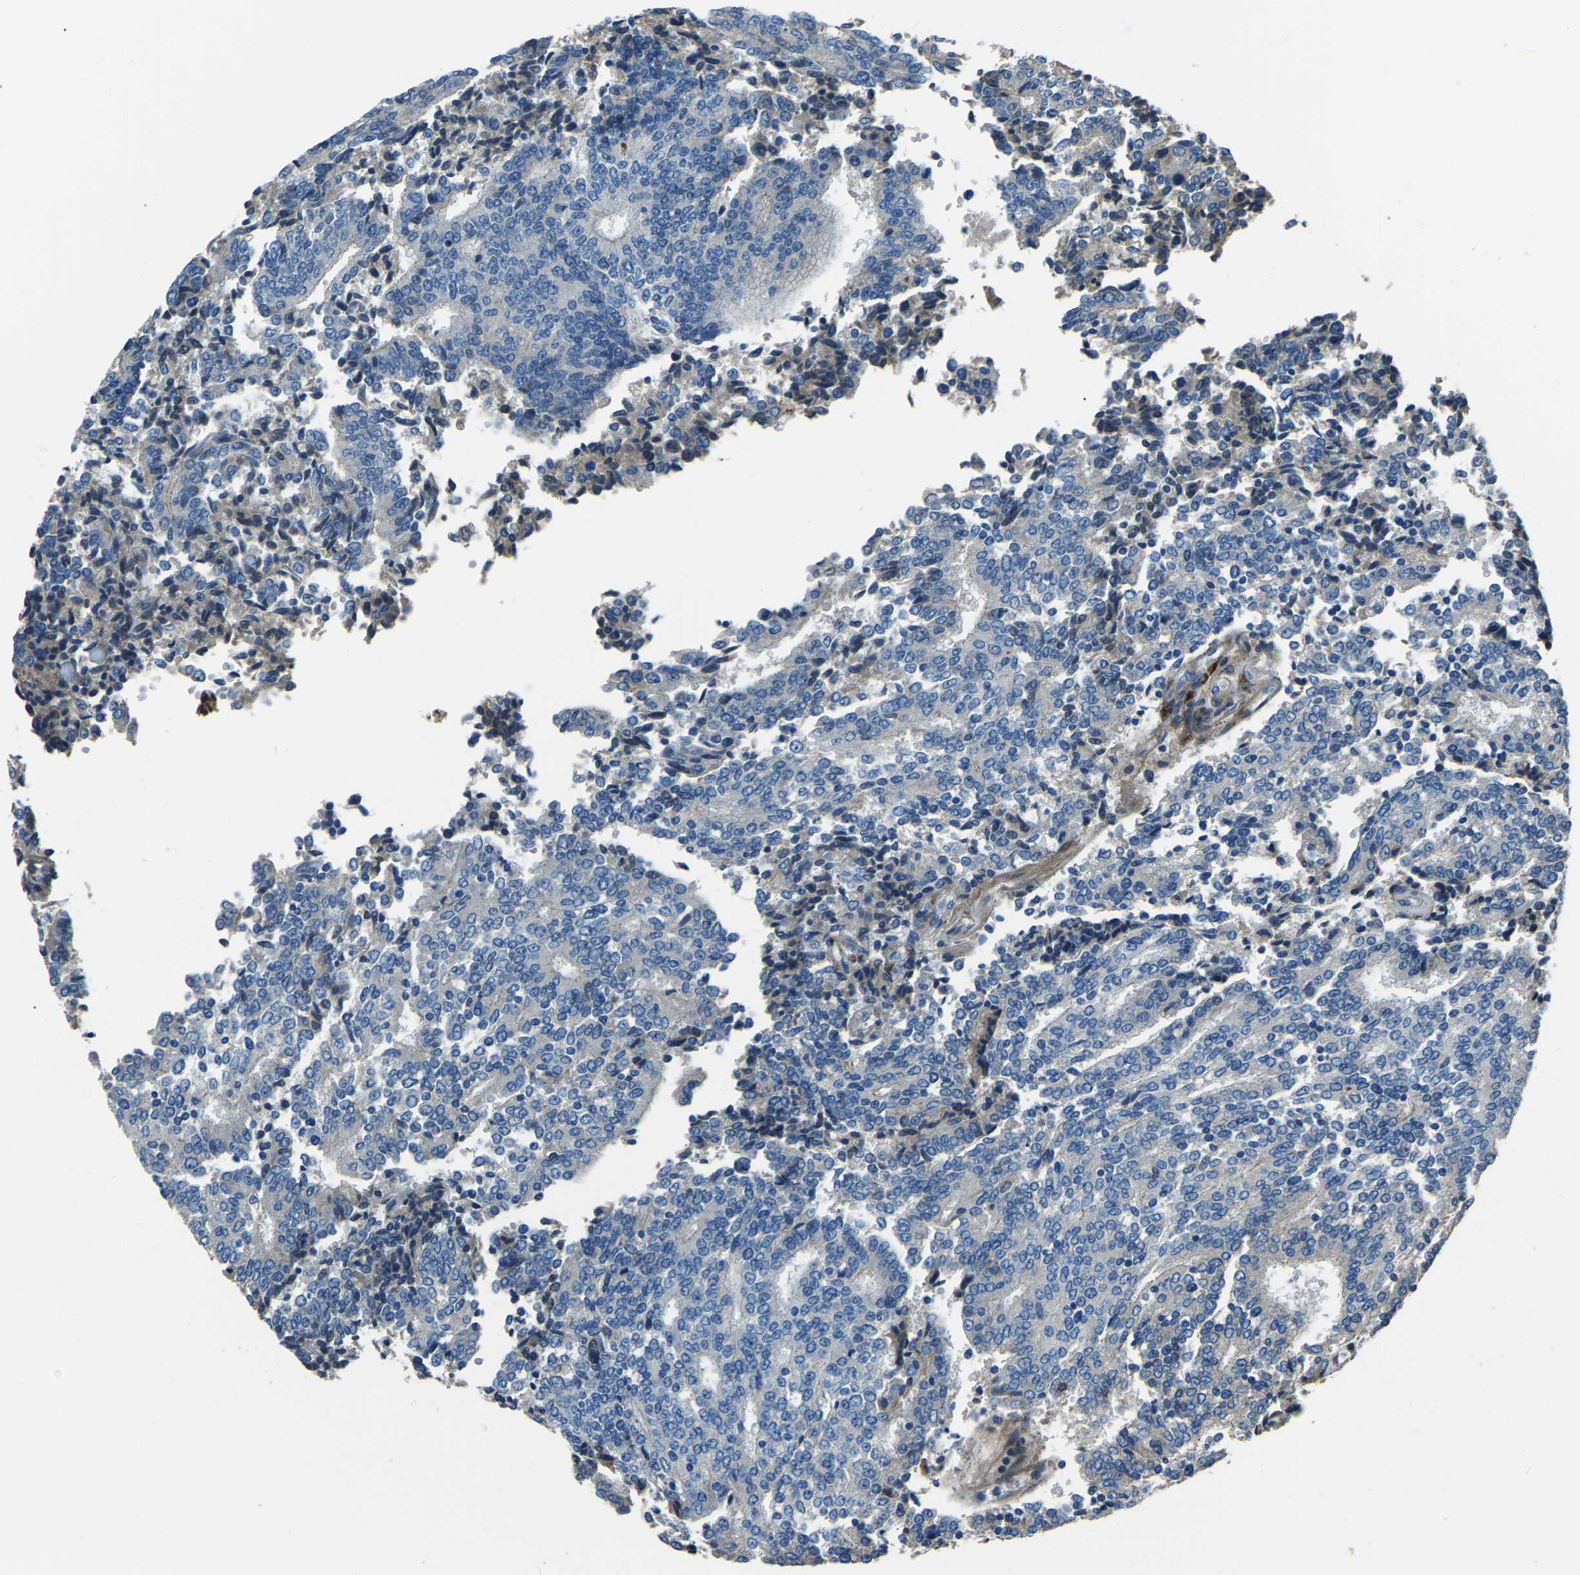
{"staining": {"intensity": "weak", "quantity": "<25%", "location": "cytoplasmic/membranous"}, "tissue": "prostate cancer", "cell_type": "Tumor cells", "image_type": "cancer", "snomed": [{"axis": "morphology", "description": "Normal tissue, NOS"}, {"axis": "morphology", "description": "Adenocarcinoma, High grade"}, {"axis": "topography", "description": "Prostate"}, {"axis": "topography", "description": "Seminal veicle"}], "caption": "Immunohistochemistry micrograph of neoplastic tissue: human prostate adenocarcinoma (high-grade) stained with DAB shows no significant protein staining in tumor cells. Brightfield microscopy of immunohistochemistry (IHC) stained with DAB (3,3'-diaminobenzidine) (brown) and hematoxylin (blue), captured at high magnification.", "gene": "COL3A1", "patient": {"sex": "male", "age": 55}}